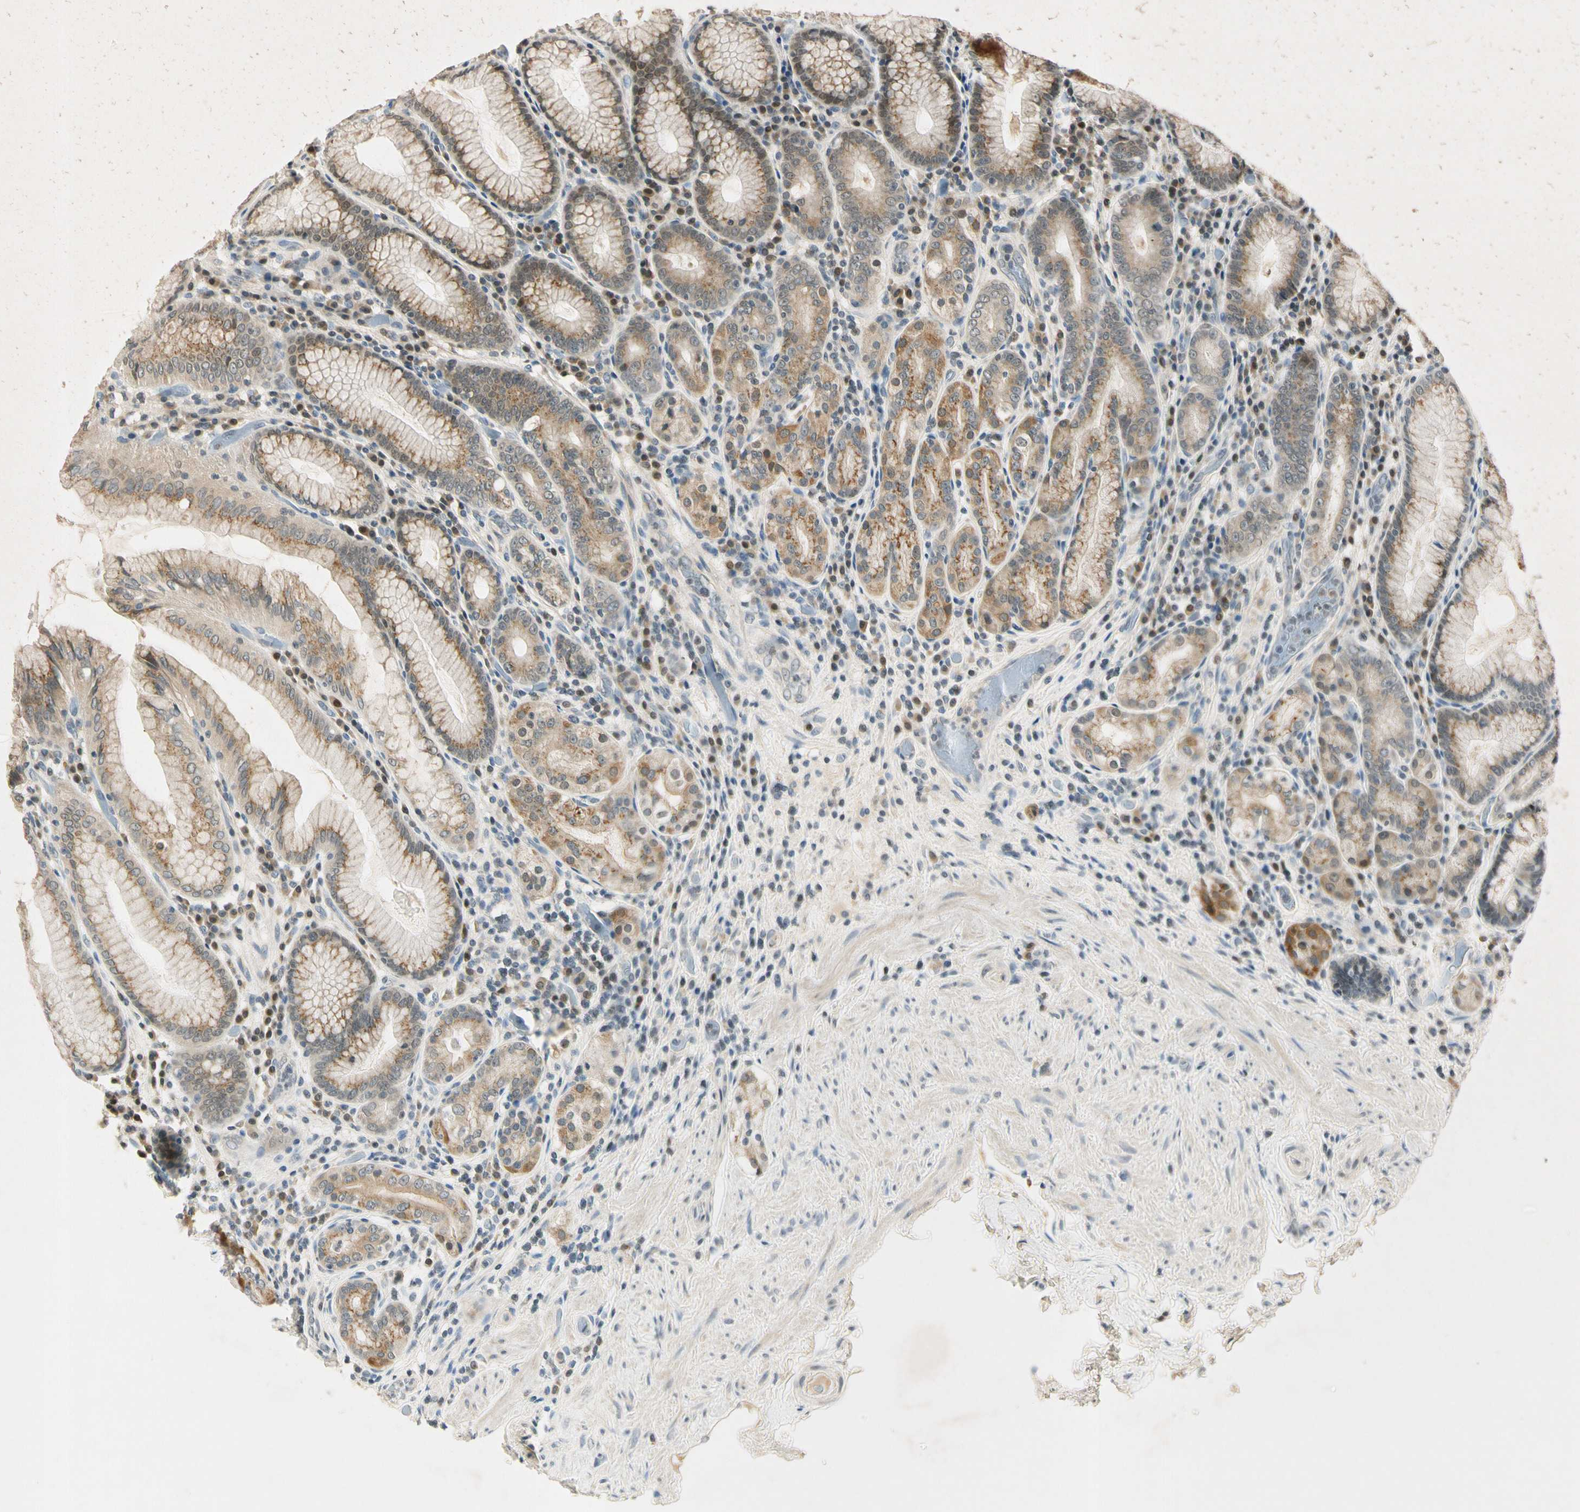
{"staining": {"intensity": "strong", "quantity": ">75%", "location": "cytoplasmic/membranous"}, "tissue": "stomach", "cell_type": "Glandular cells", "image_type": "normal", "snomed": [{"axis": "morphology", "description": "Normal tissue, NOS"}, {"axis": "topography", "description": "Stomach, lower"}], "caption": "The photomicrograph exhibits staining of unremarkable stomach, revealing strong cytoplasmic/membranous protein positivity (brown color) within glandular cells.", "gene": "RPS6KB2", "patient": {"sex": "female", "age": 76}}